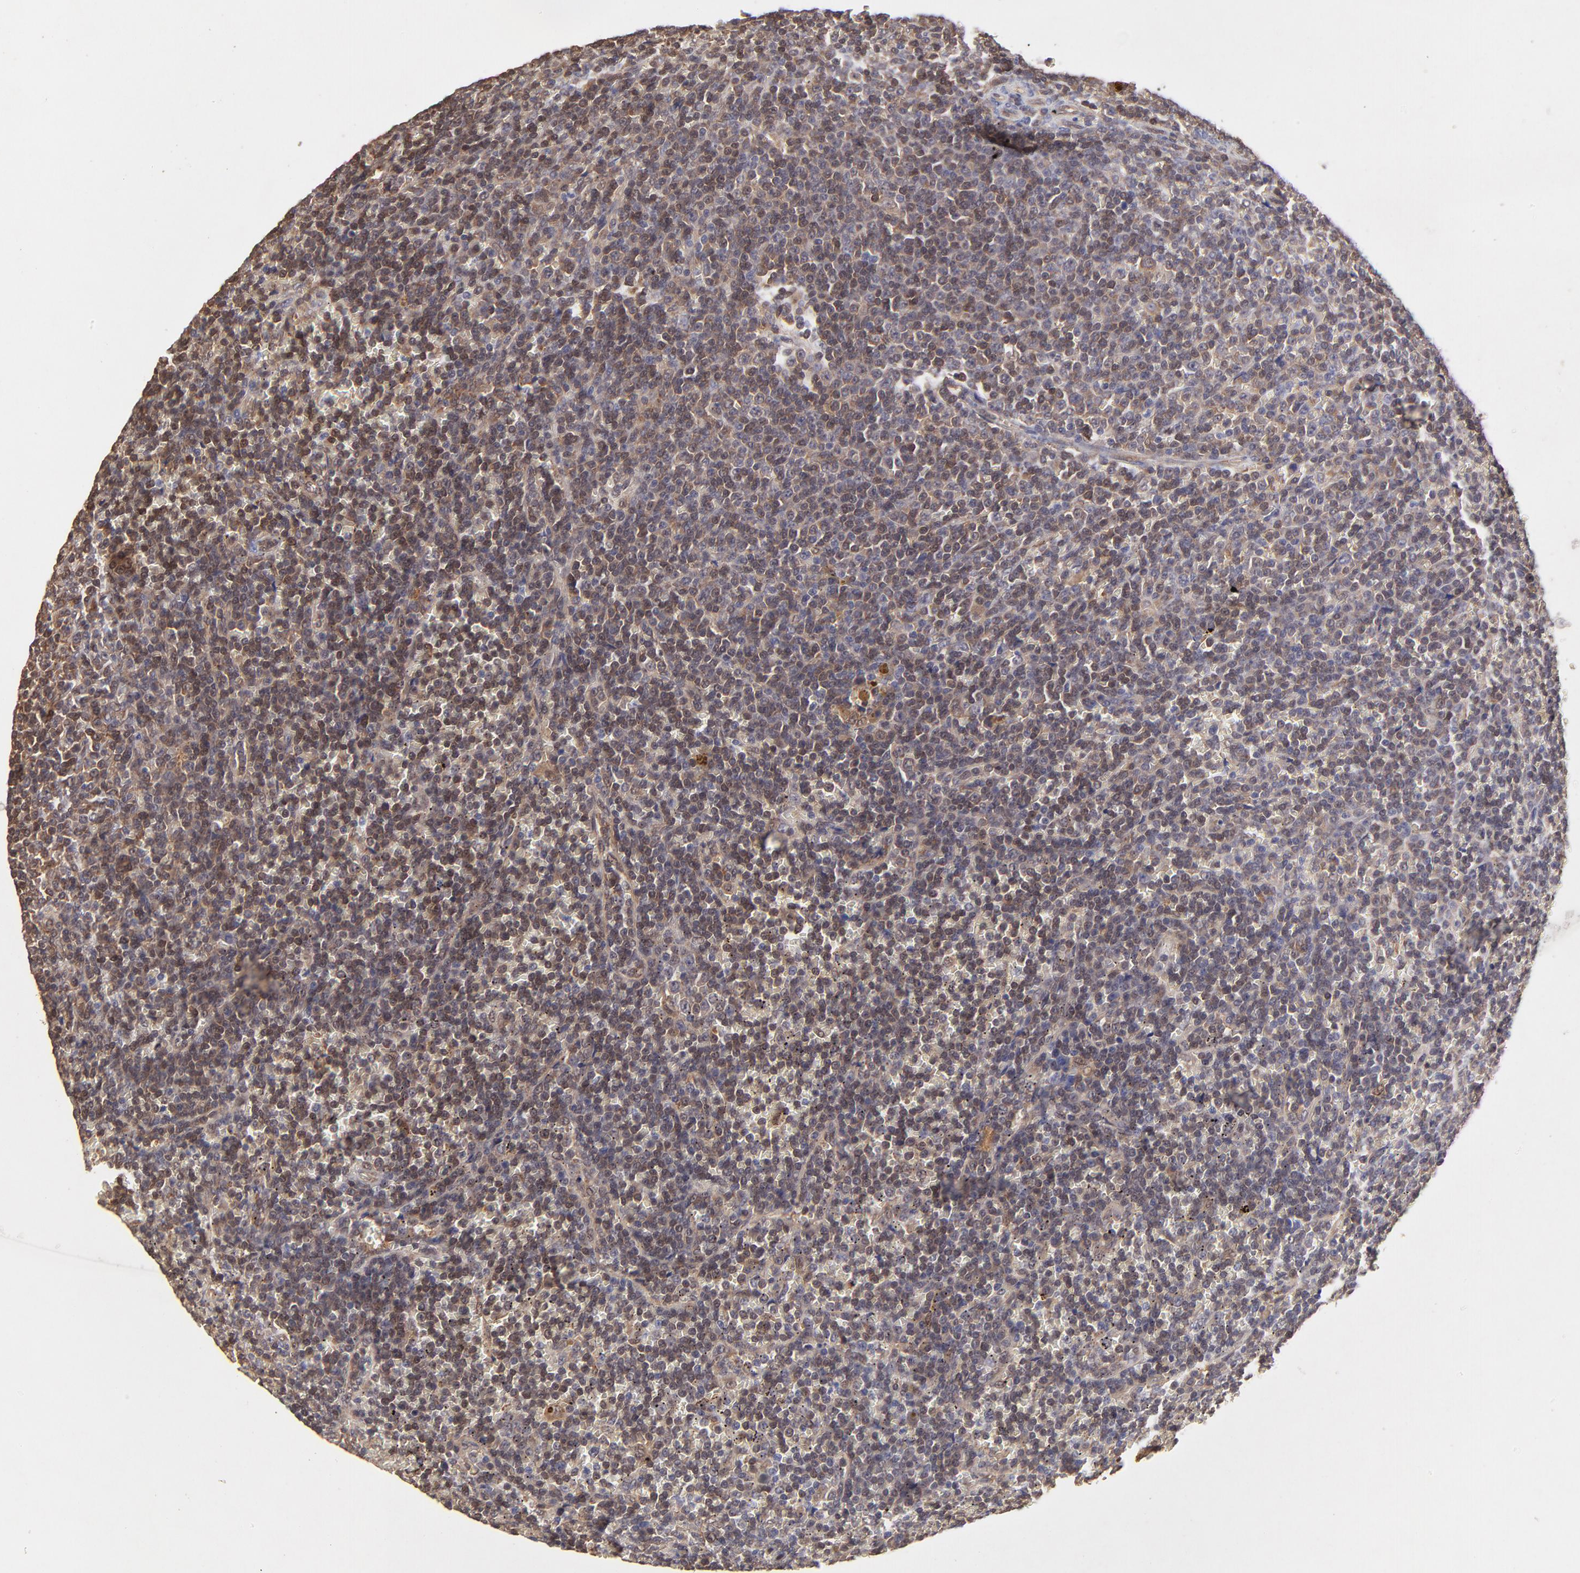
{"staining": {"intensity": "weak", "quantity": "25%-75%", "location": "nuclear"}, "tissue": "lymphoma", "cell_type": "Tumor cells", "image_type": "cancer", "snomed": [{"axis": "morphology", "description": "Malignant lymphoma, non-Hodgkin's type, Low grade"}, {"axis": "topography", "description": "Spleen"}], "caption": "Human lymphoma stained with a brown dye exhibits weak nuclear positive expression in about 25%-75% of tumor cells.", "gene": "HYAL1", "patient": {"sex": "male", "age": 80}}